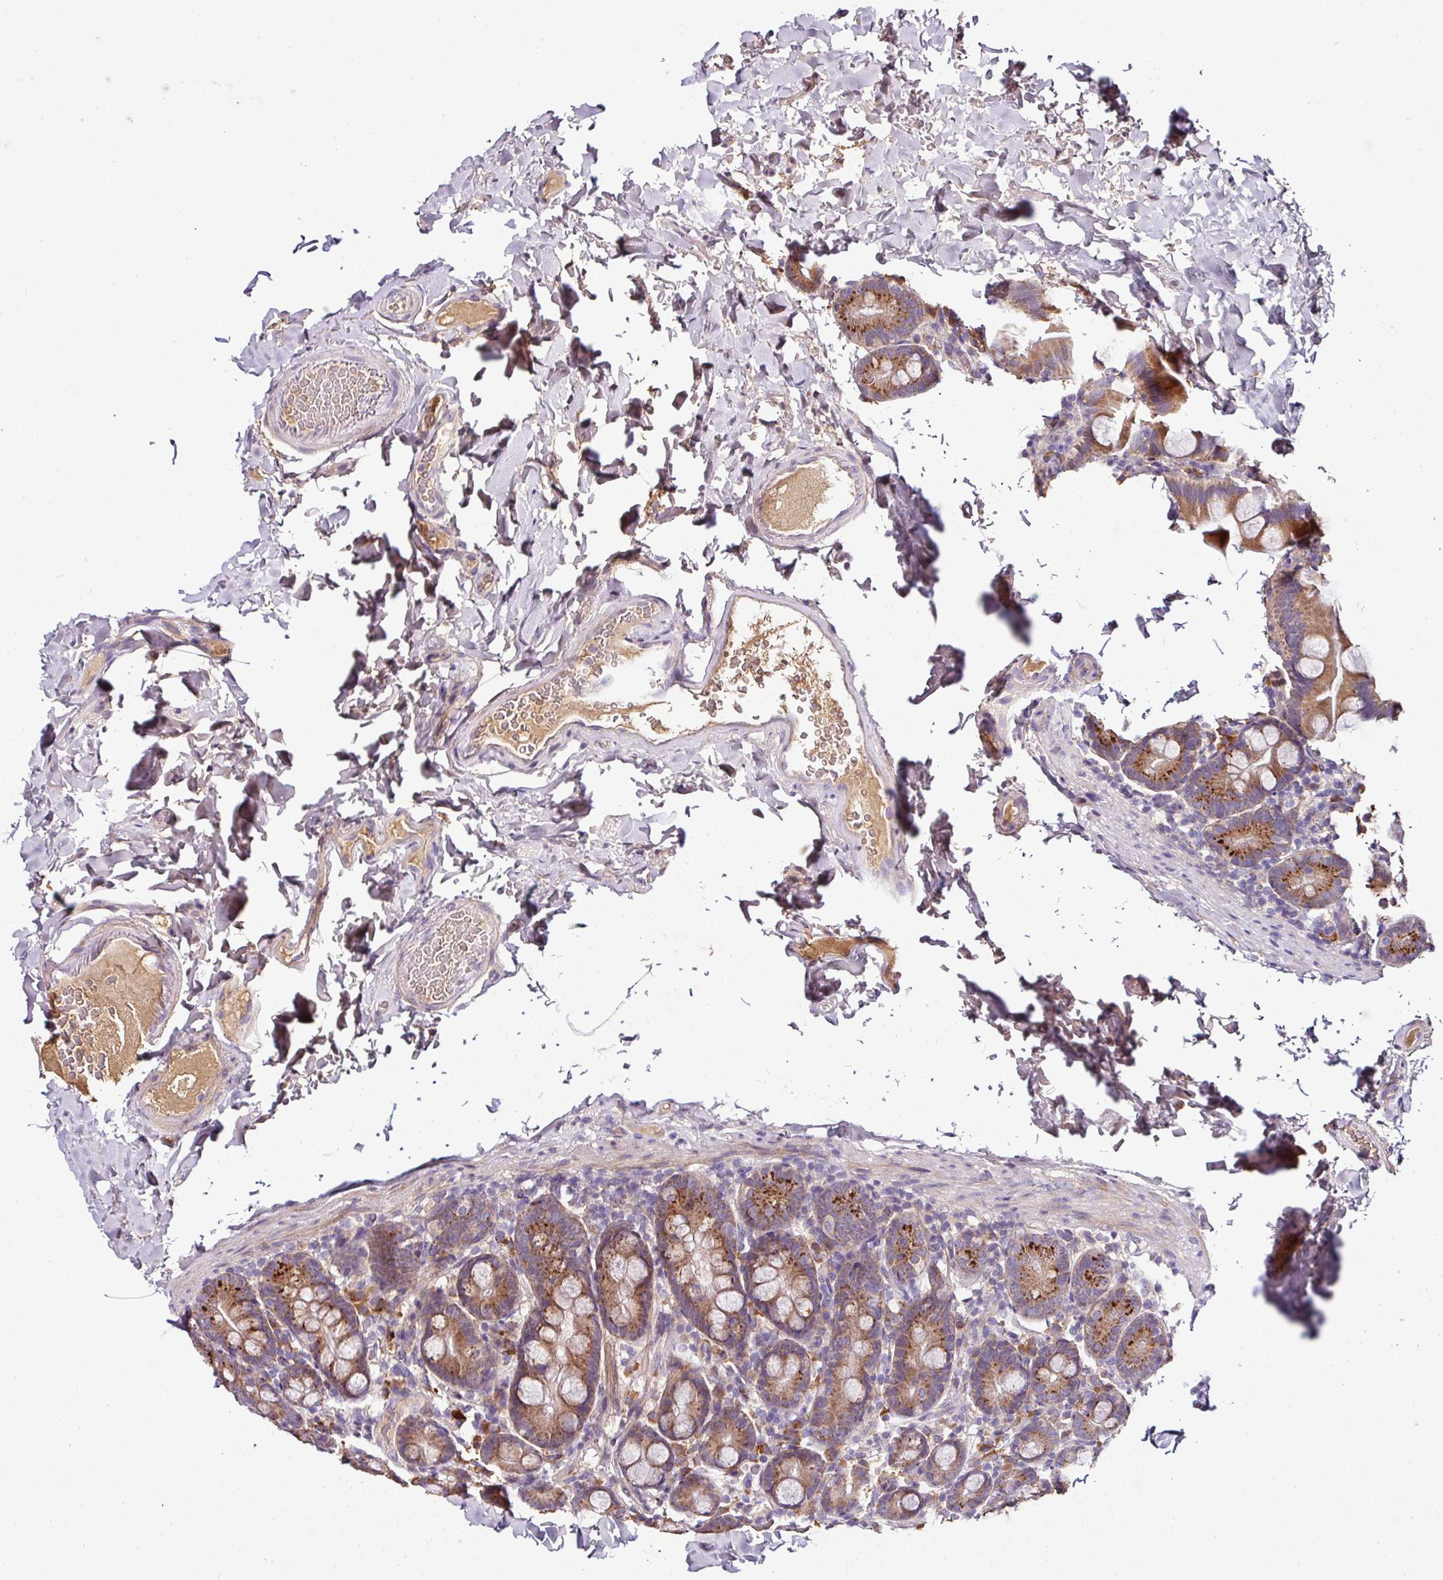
{"staining": {"intensity": "moderate", "quantity": ">75%", "location": "cytoplasmic/membranous"}, "tissue": "small intestine", "cell_type": "Glandular cells", "image_type": "normal", "snomed": [{"axis": "morphology", "description": "Normal tissue, NOS"}, {"axis": "topography", "description": "Small intestine"}], "caption": "High-magnification brightfield microscopy of unremarkable small intestine stained with DAB (brown) and counterstained with hematoxylin (blue). glandular cells exhibit moderate cytoplasmic/membranous expression is appreciated in about>75% of cells.", "gene": "CPD", "patient": {"sex": "female", "age": 68}}